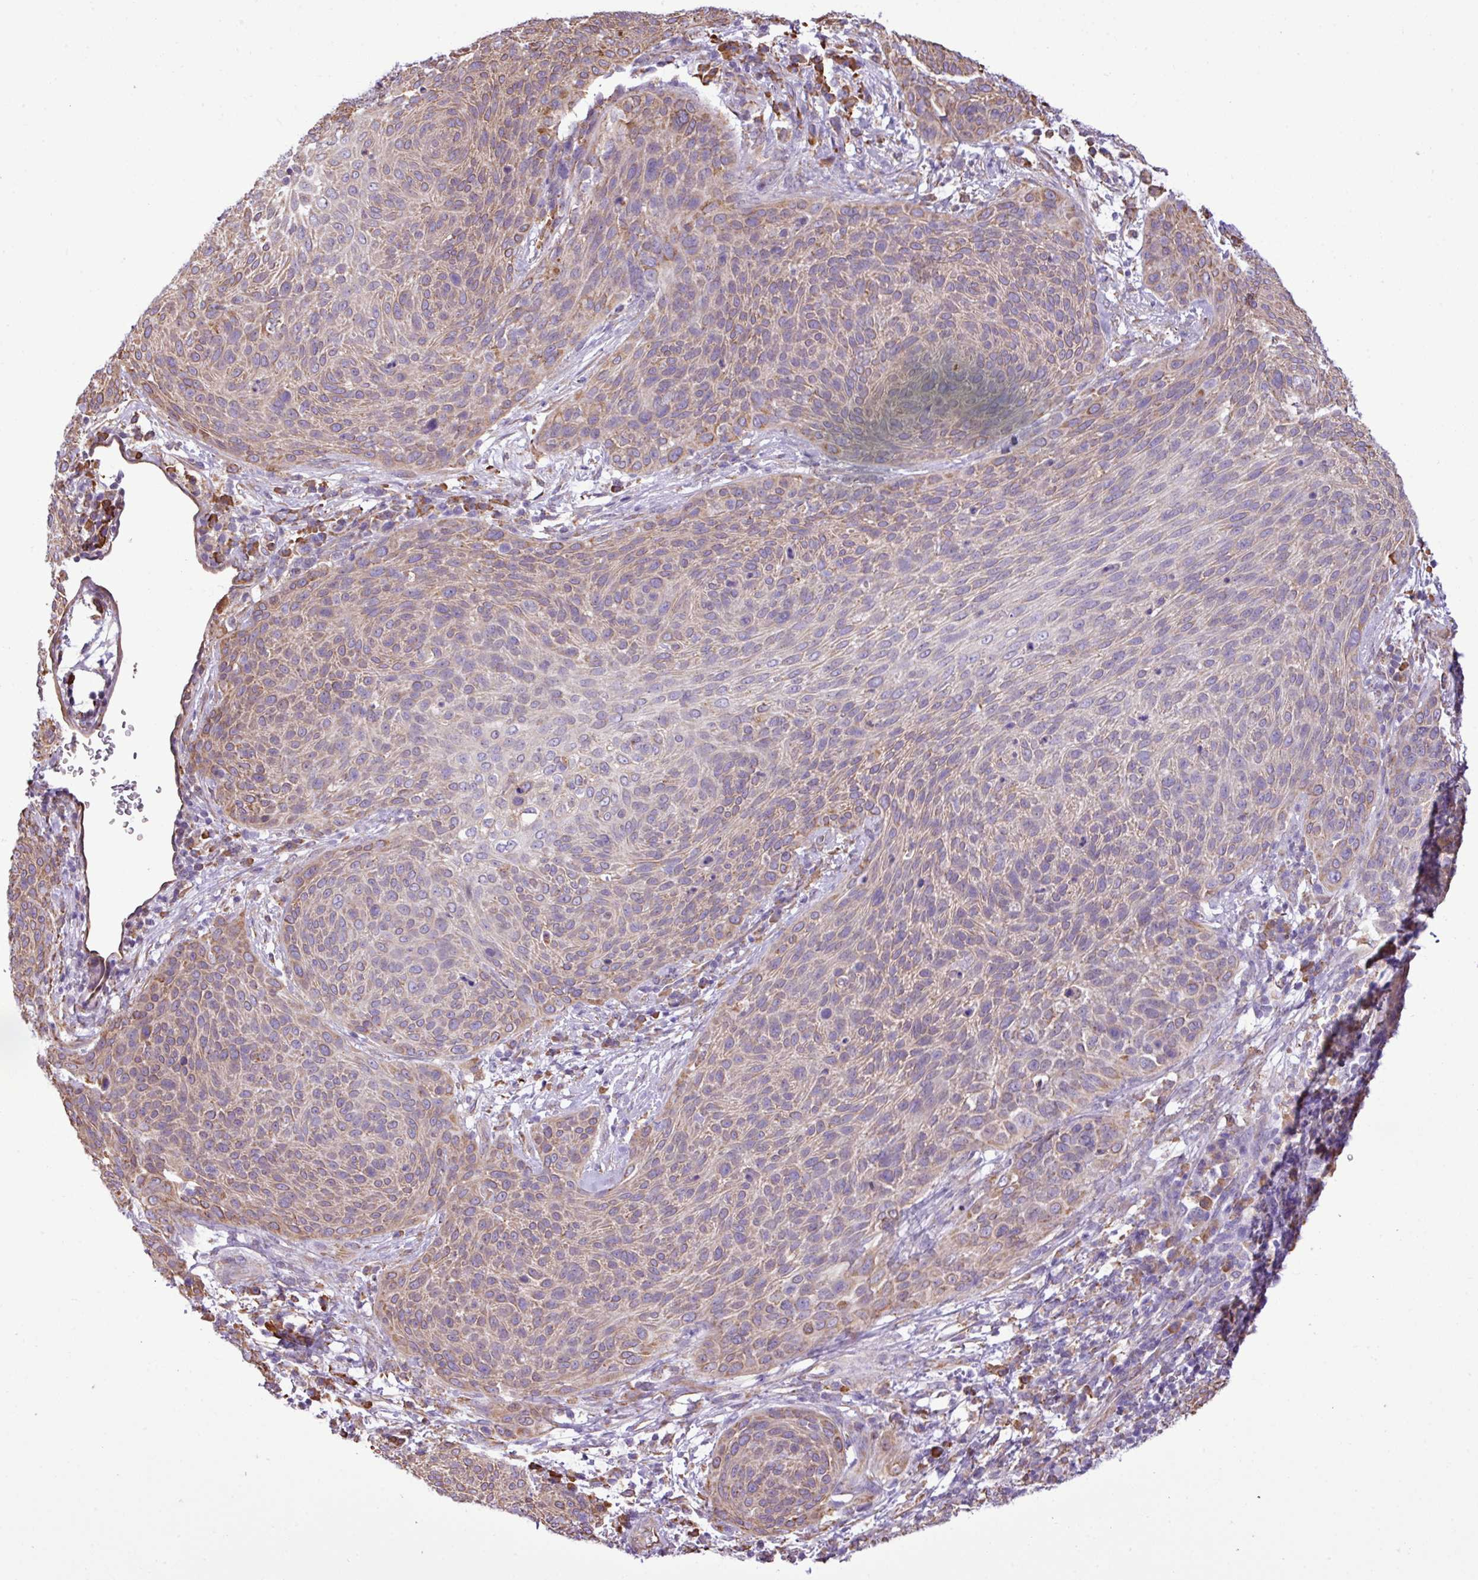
{"staining": {"intensity": "weak", "quantity": "25%-75%", "location": "cytoplasmic/membranous"}, "tissue": "cervical cancer", "cell_type": "Tumor cells", "image_type": "cancer", "snomed": [{"axis": "morphology", "description": "Squamous cell carcinoma, NOS"}, {"axis": "topography", "description": "Cervix"}], "caption": "Immunohistochemistry (IHC) image of cervical cancer (squamous cell carcinoma) stained for a protein (brown), which displays low levels of weak cytoplasmic/membranous expression in about 25%-75% of tumor cells.", "gene": "ZSCAN5A", "patient": {"sex": "female", "age": 31}}